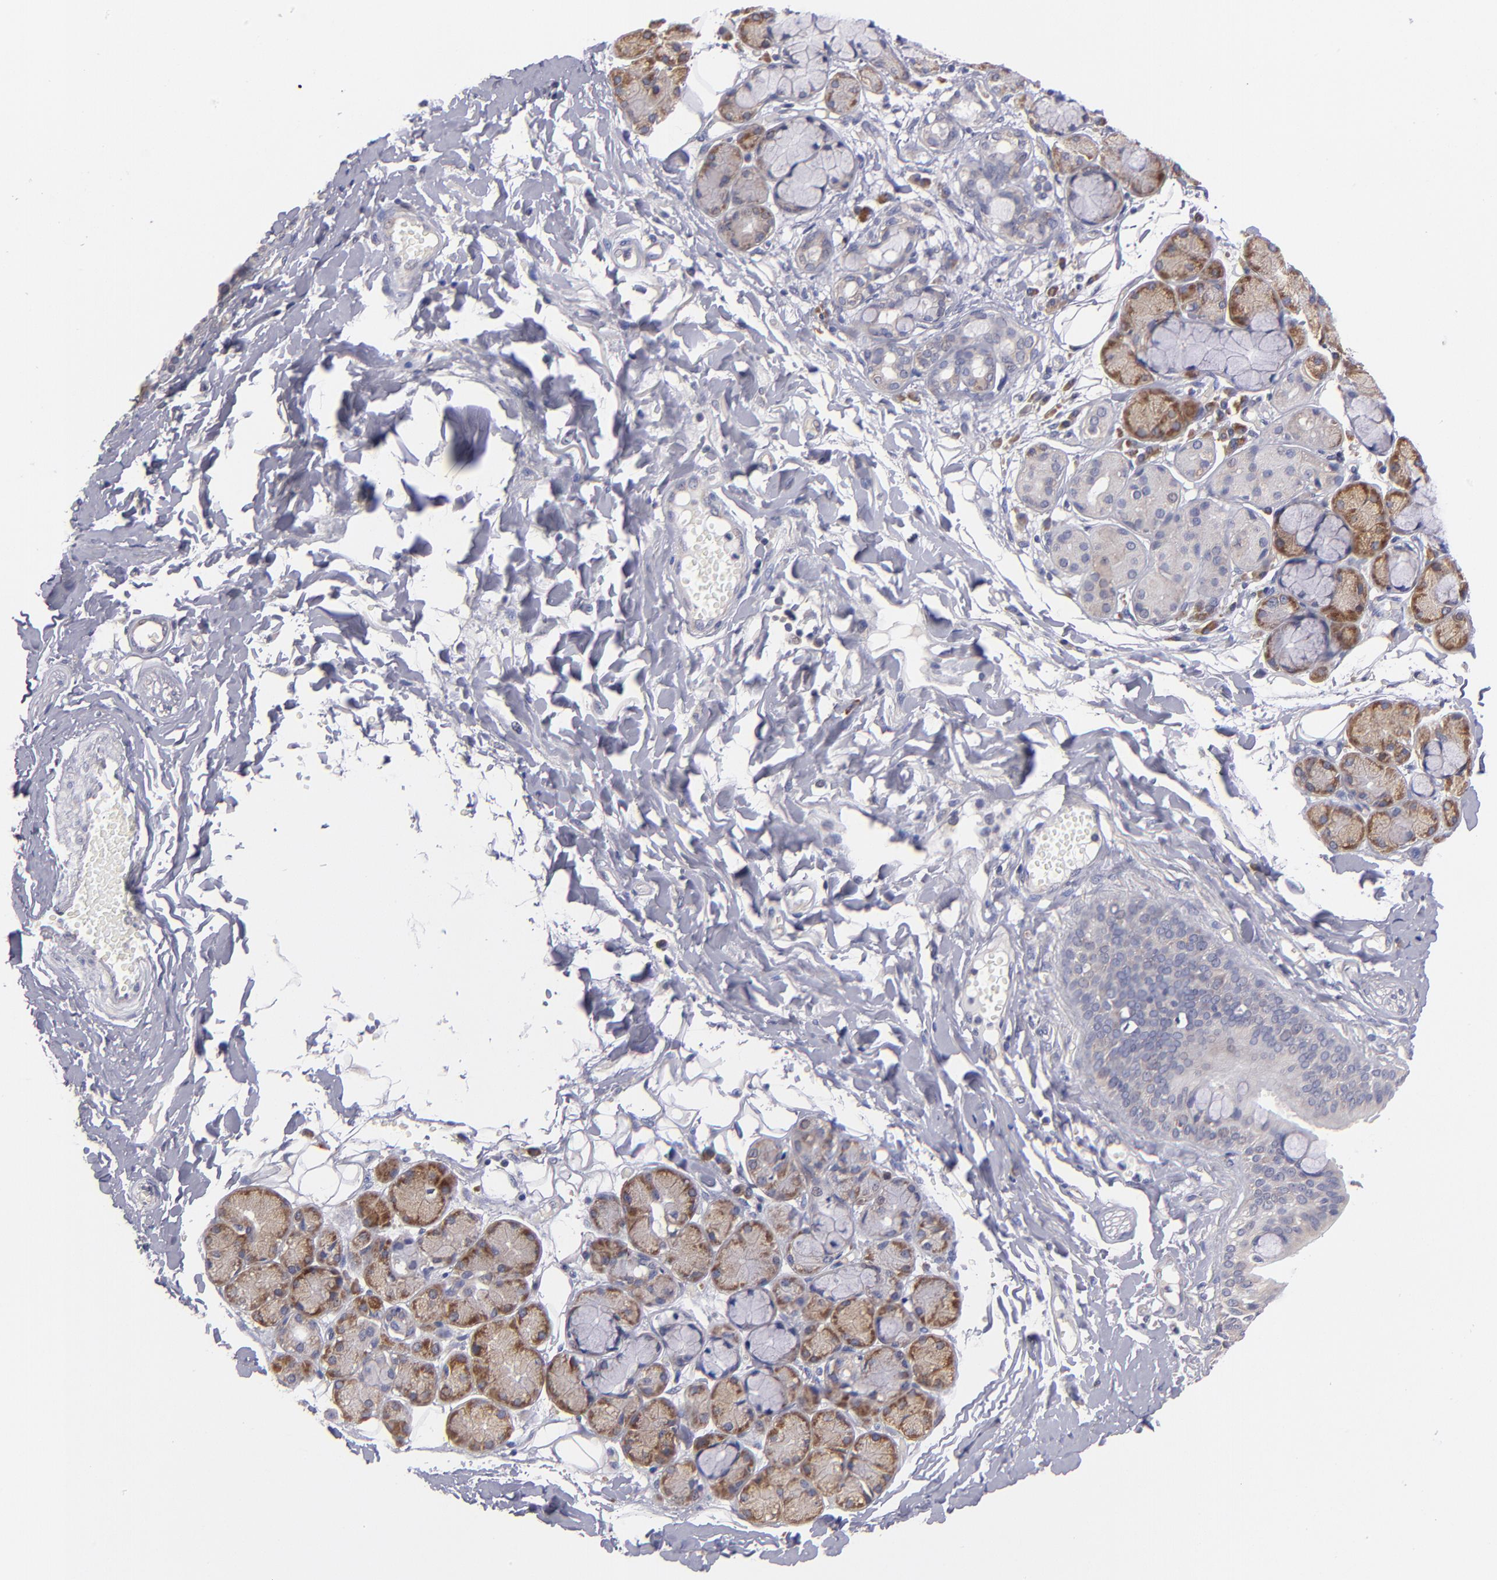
{"staining": {"intensity": "moderate", "quantity": ">75%", "location": "cytoplasmic/membranous"}, "tissue": "salivary gland", "cell_type": "Glandular cells", "image_type": "normal", "snomed": [{"axis": "morphology", "description": "Normal tissue, NOS"}, {"axis": "topography", "description": "Skeletal muscle"}, {"axis": "topography", "description": "Oral tissue"}, {"axis": "topography", "description": "Salivary gland"}, {"axis": "topography", "description": "Peripheral nerve tissue"}], "caption": "High-power microscopy captured an immunohistochemistry (IHC) image of benign salivary gland, revealing moderate cytoplasmic/membranous expression in approximately >75% of glandular cells. (brown staining indicates protein expression, while blue staining denotes nuclei).", "gene": "EIF3L", "patient": {"sex": "male", "age": 54}}